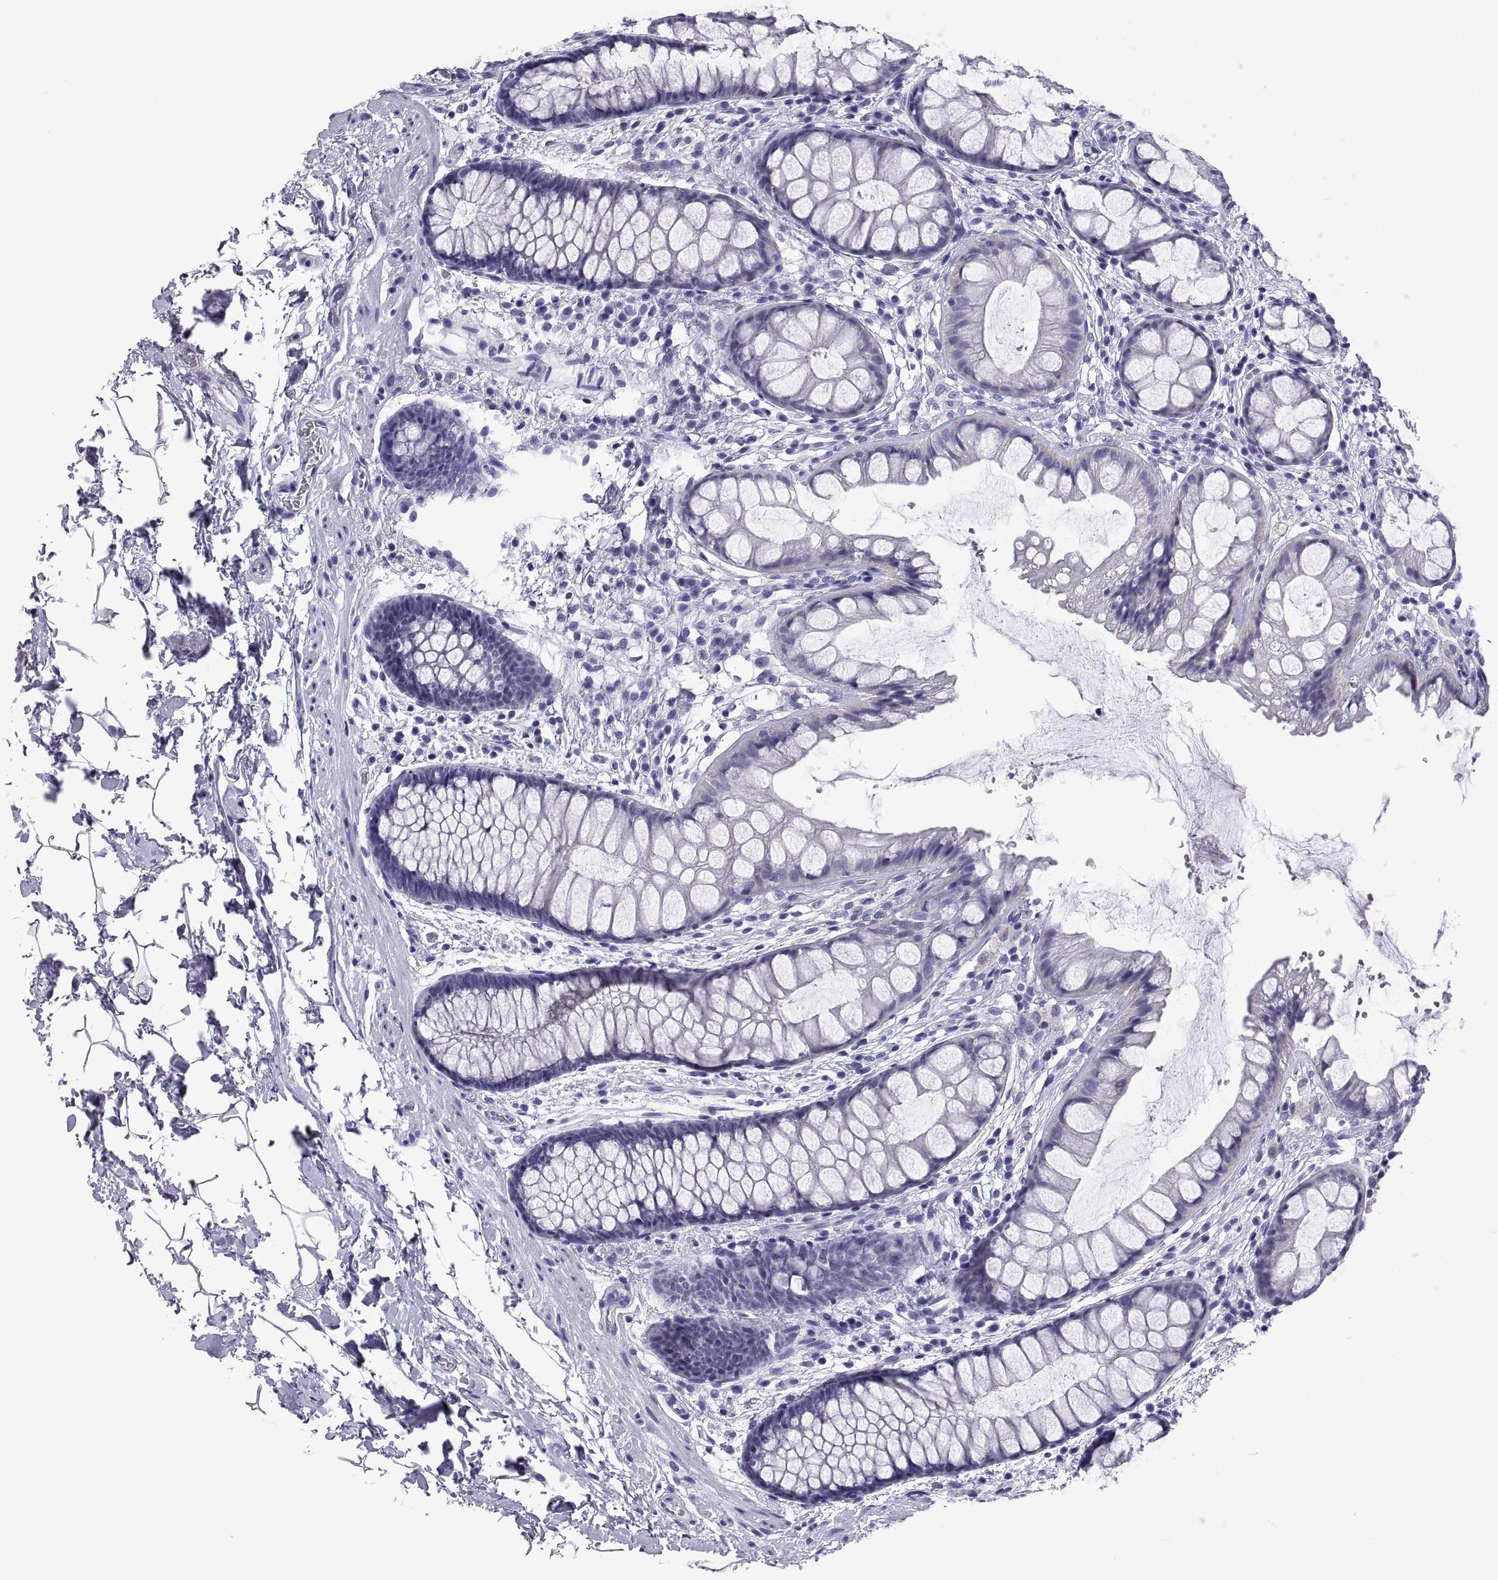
{"staining": {"intensity": "negative", "quantity": "none", "location": "none"}, "tissue": "rectum", "cell_type": "Glandular cells", "image_type": "normal", "snomed": [{"axis": "morphology", "description": "Normal tissue, NOS"}, {"axis": "topography", "description": "Rectum"}], "caption": "This photomicrograph is of benign rectum stained with IHC to label a protein in brown with the nuclei are counter-stained blue. There is no positivity in glandular cells. (DAB immunohistochemistry, high magnification).", "gene": "QRICH2", "patient": {"sex": "female", "age": 62}}